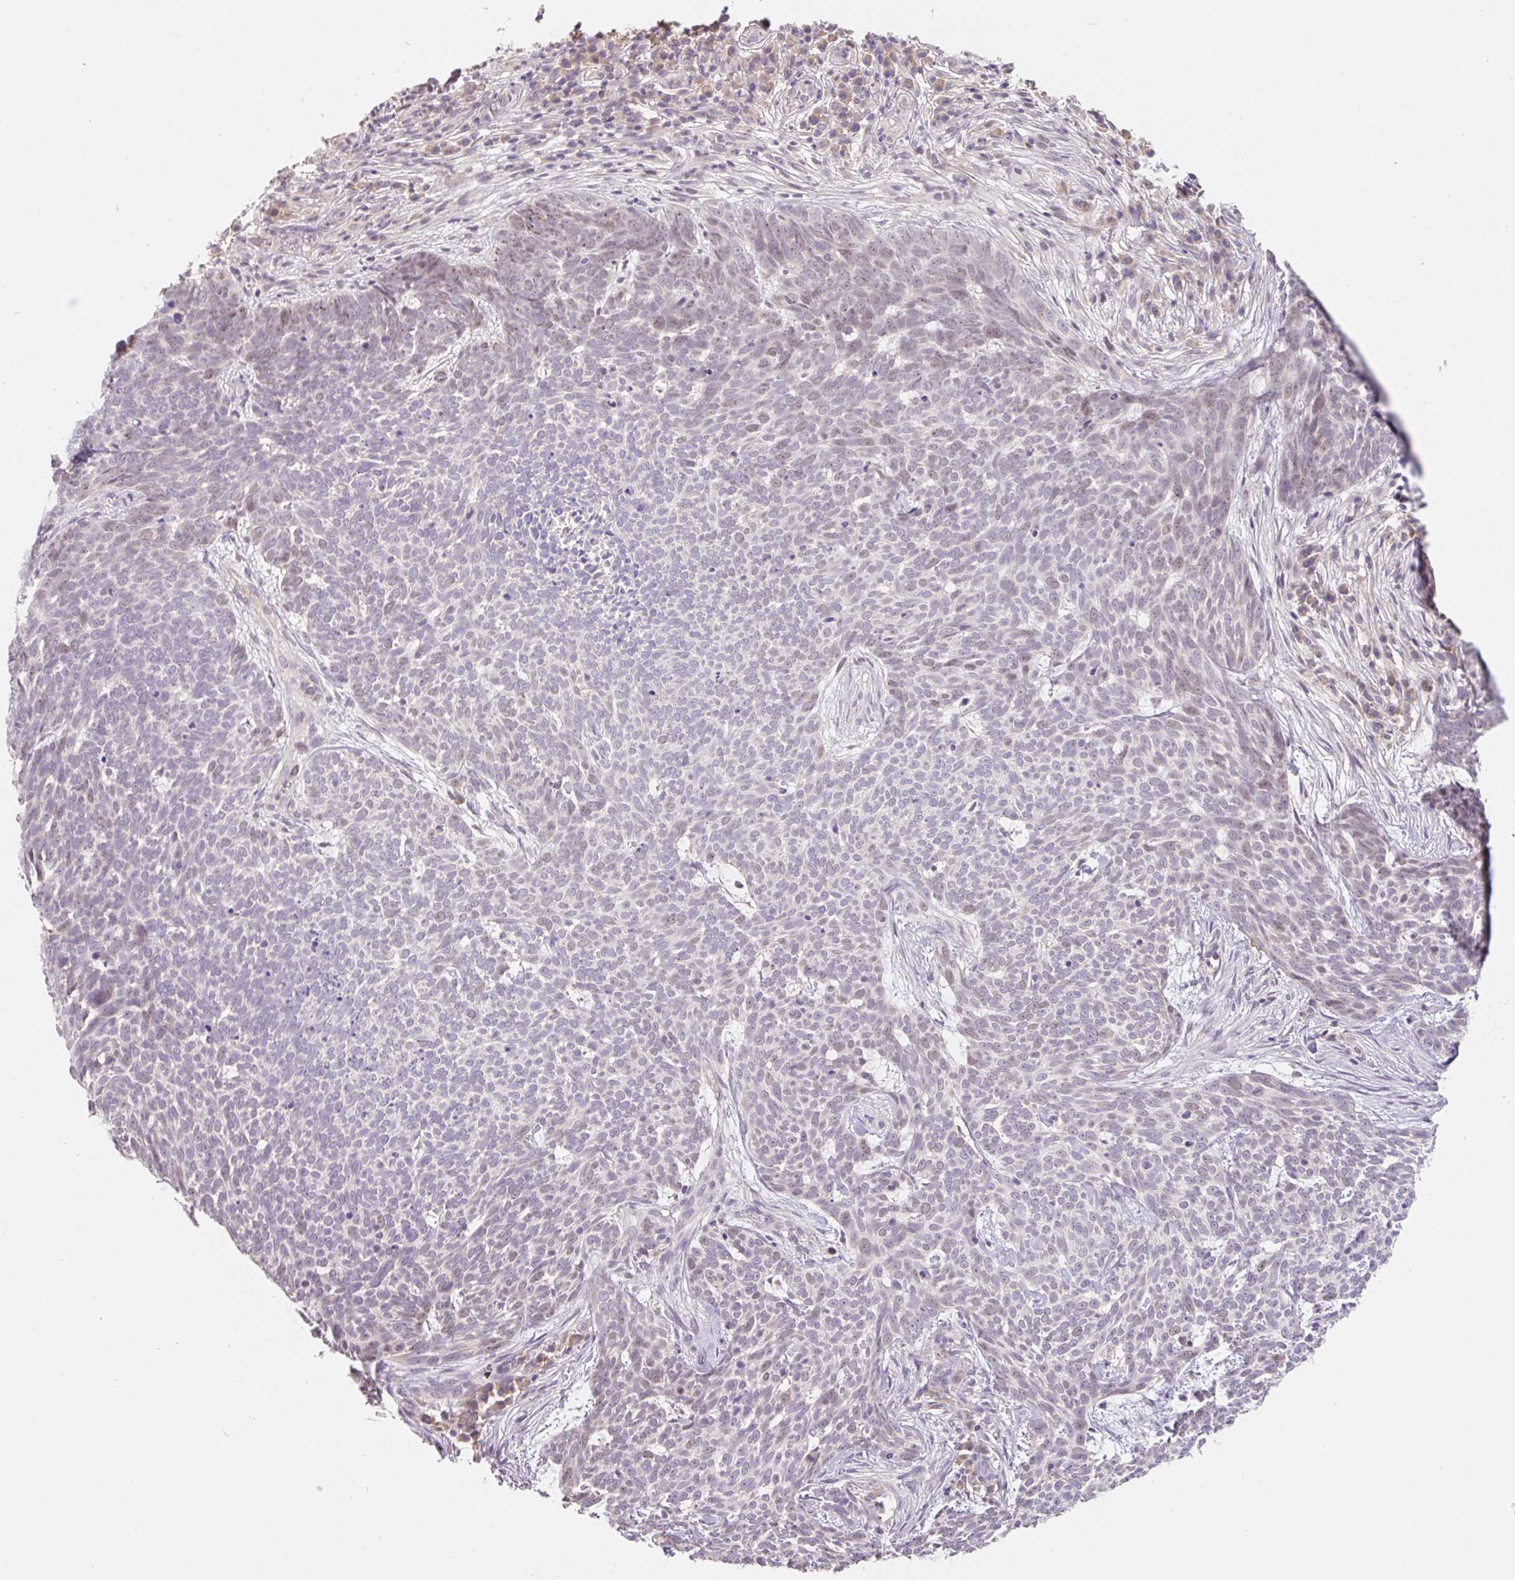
{"staining": {"intensity": "weak", "quantity": "<25%", "location": "nuclear"}, "tissue": "skin cancer", "cell_type": "Tumor cells", "image_type": "cancer", "snomed": [{"axis": "morphology", "description": "Basal cell carcinoma"}, {"axis": "topography", "description": "Skin"}], "caption": "IHC micrograph of skin cancer stained for a protein (brown), which demonstrates no positivity in tumor cells.", "gene": "MIA2", "patient": {"sex": "female", "age": 93}}